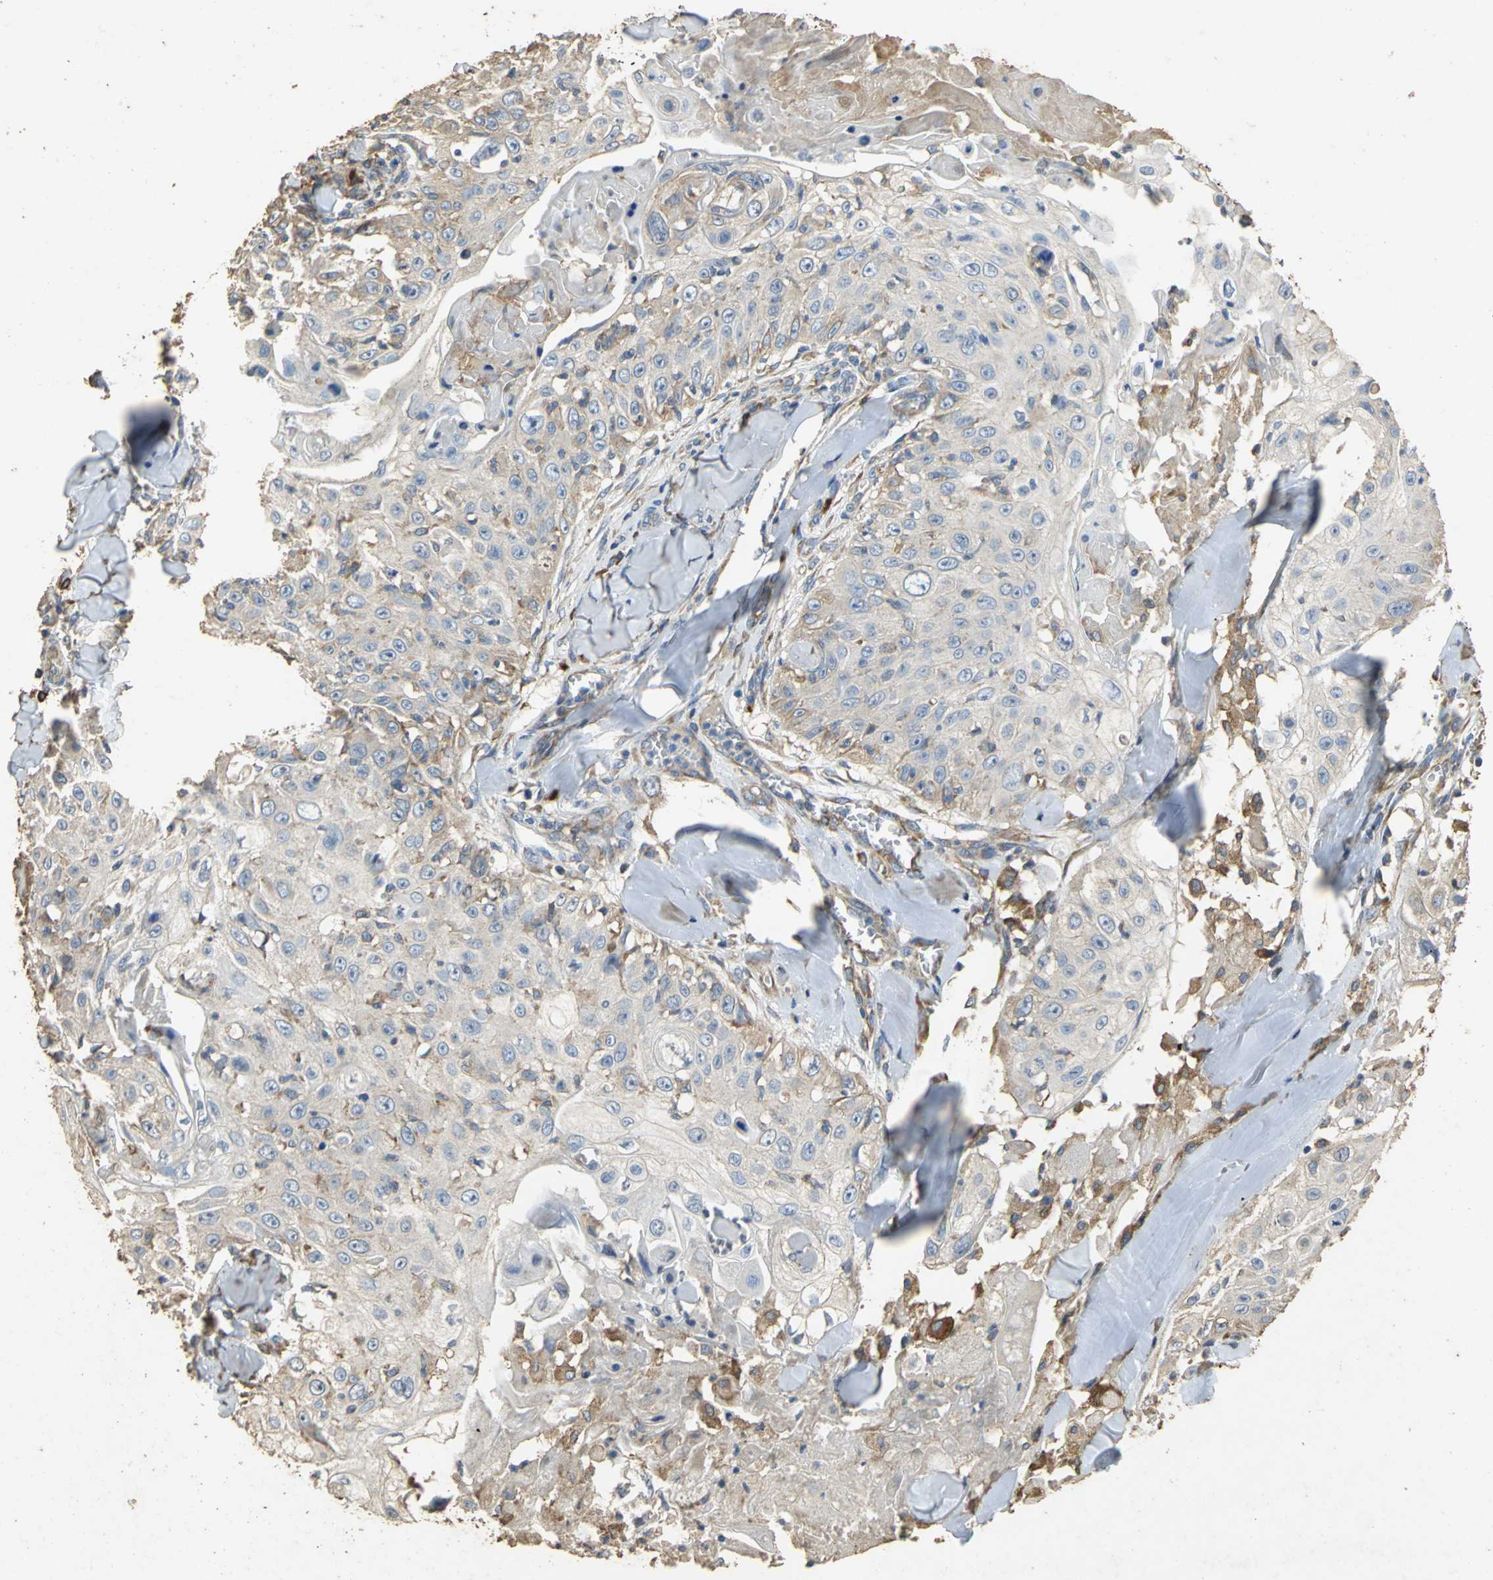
{"staining": {"intensity": "weak", "quantity": "<25%", "location": "cytoplasmic/membranous"}, "tissue": "skin cancer", "cell_type": "Tumor cells", "image_type": "cancer", "snomed": [{"axis": "morphology", "description": "Squamous cell carcinoma, NOS"}, {"axis": "topography", "description": "Skin"}], "caption": "Tumor cells show no significant expression in skin cancer (squamous cell carcinoma). The staining was performed using DAB (3,3'-diaminobenzidine) to visualize the protein expression in brown, while the nuclei were stained in blue with hematoxylin (Magnification: 20x).", "gene": "ACSL4", "patient": {"sex": "male", "age": 86}}